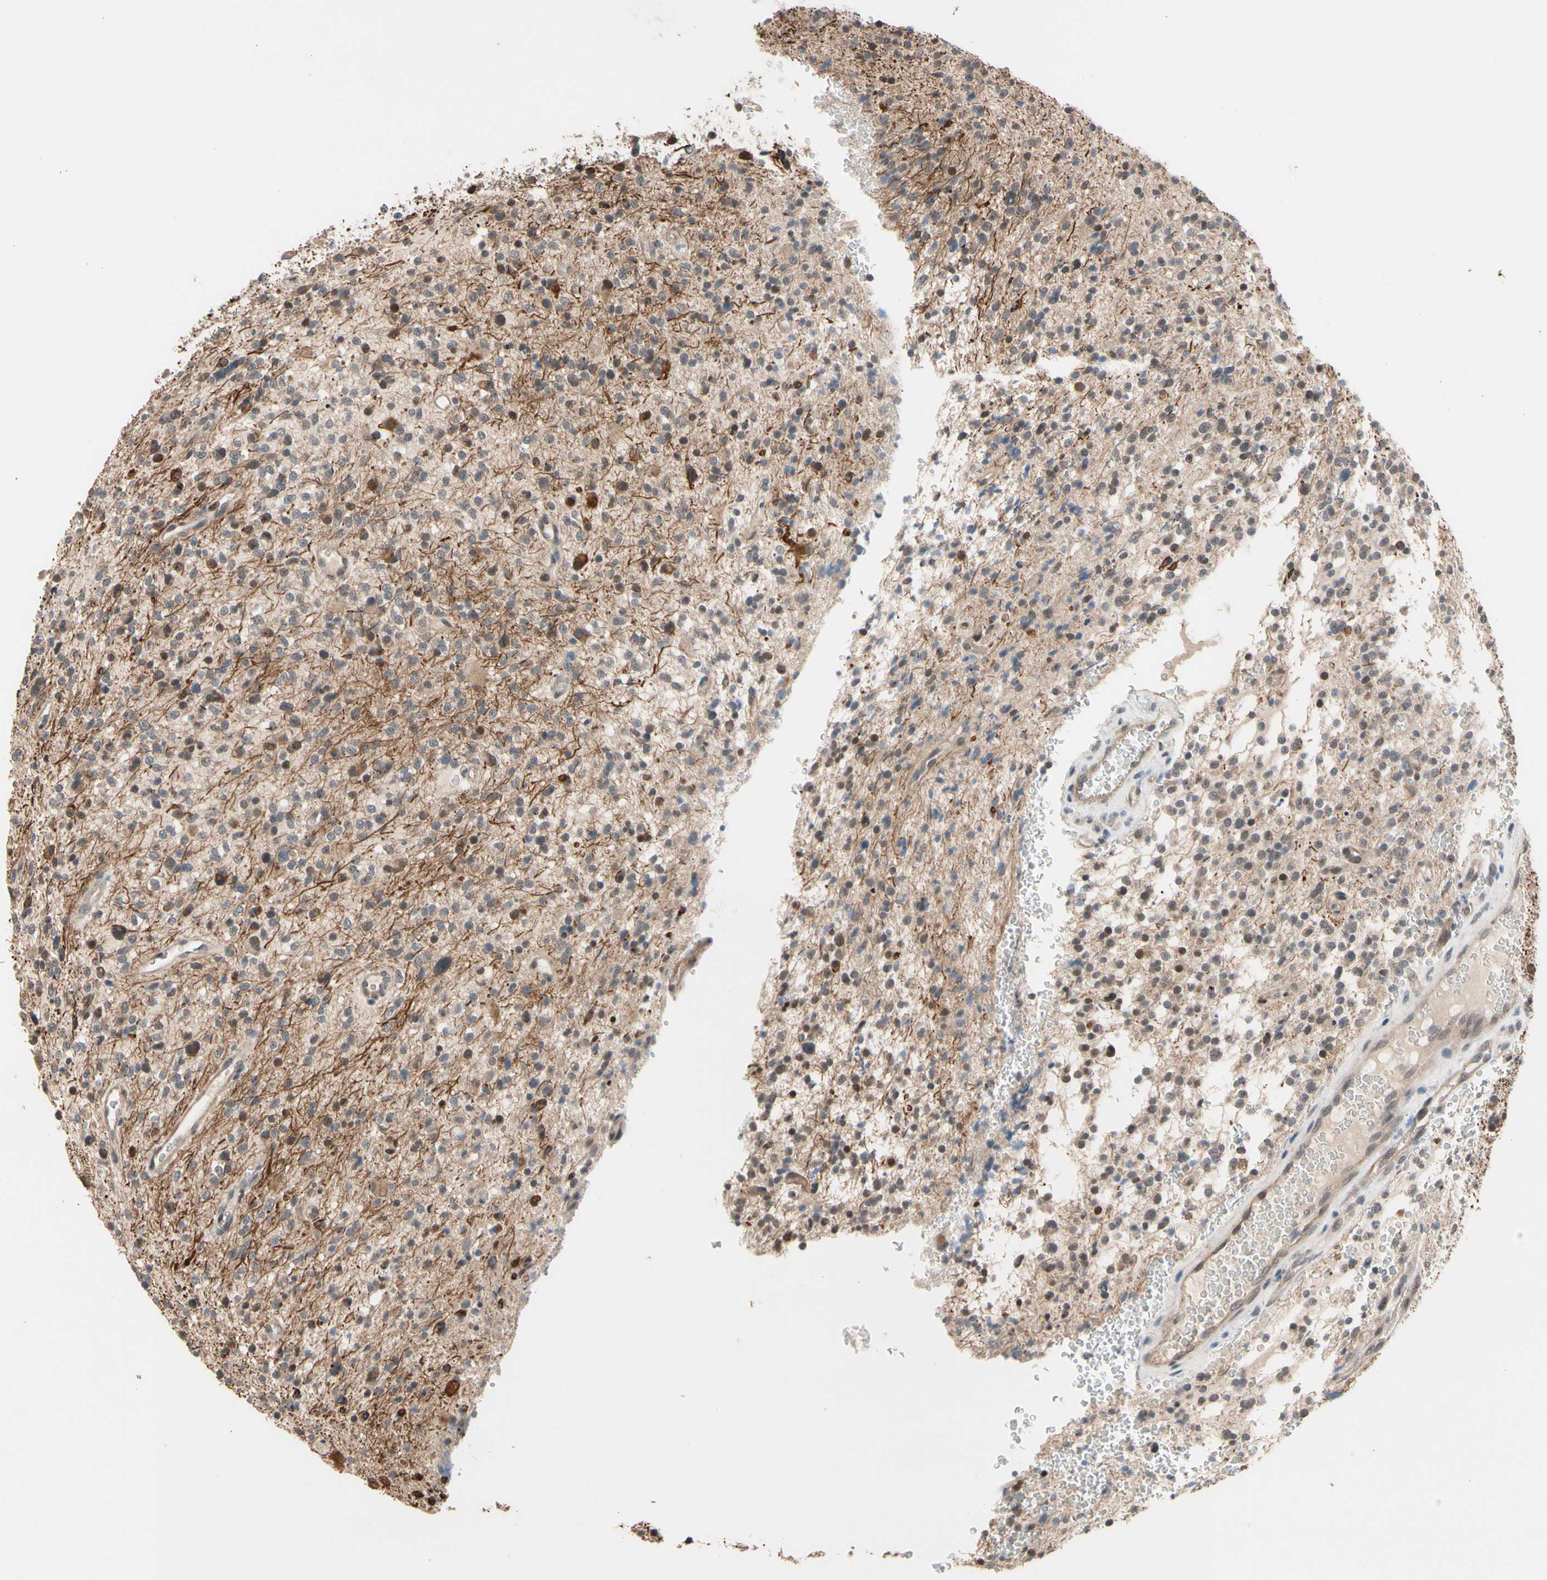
{"staining": {"intensity": "moderate", "quantity": "<25%", "location": "cytoplasmic/membranous"}, "tissue": "glioma", "cell_type": "Tumor cells", "image_type": "cancer", "snomed": [{"axis": "morphology", "description": "Glioma, malignant, High grade"}, {"axis": "topography", "description": "Brain"}], "caption": "Protein staining displays moderate cytoplasmic/membranous staining in about <25% of tumor cells in malignant glioma (high-grade).", "gene": "NGEF", "patient": {"sex": "male", "age": 48}}